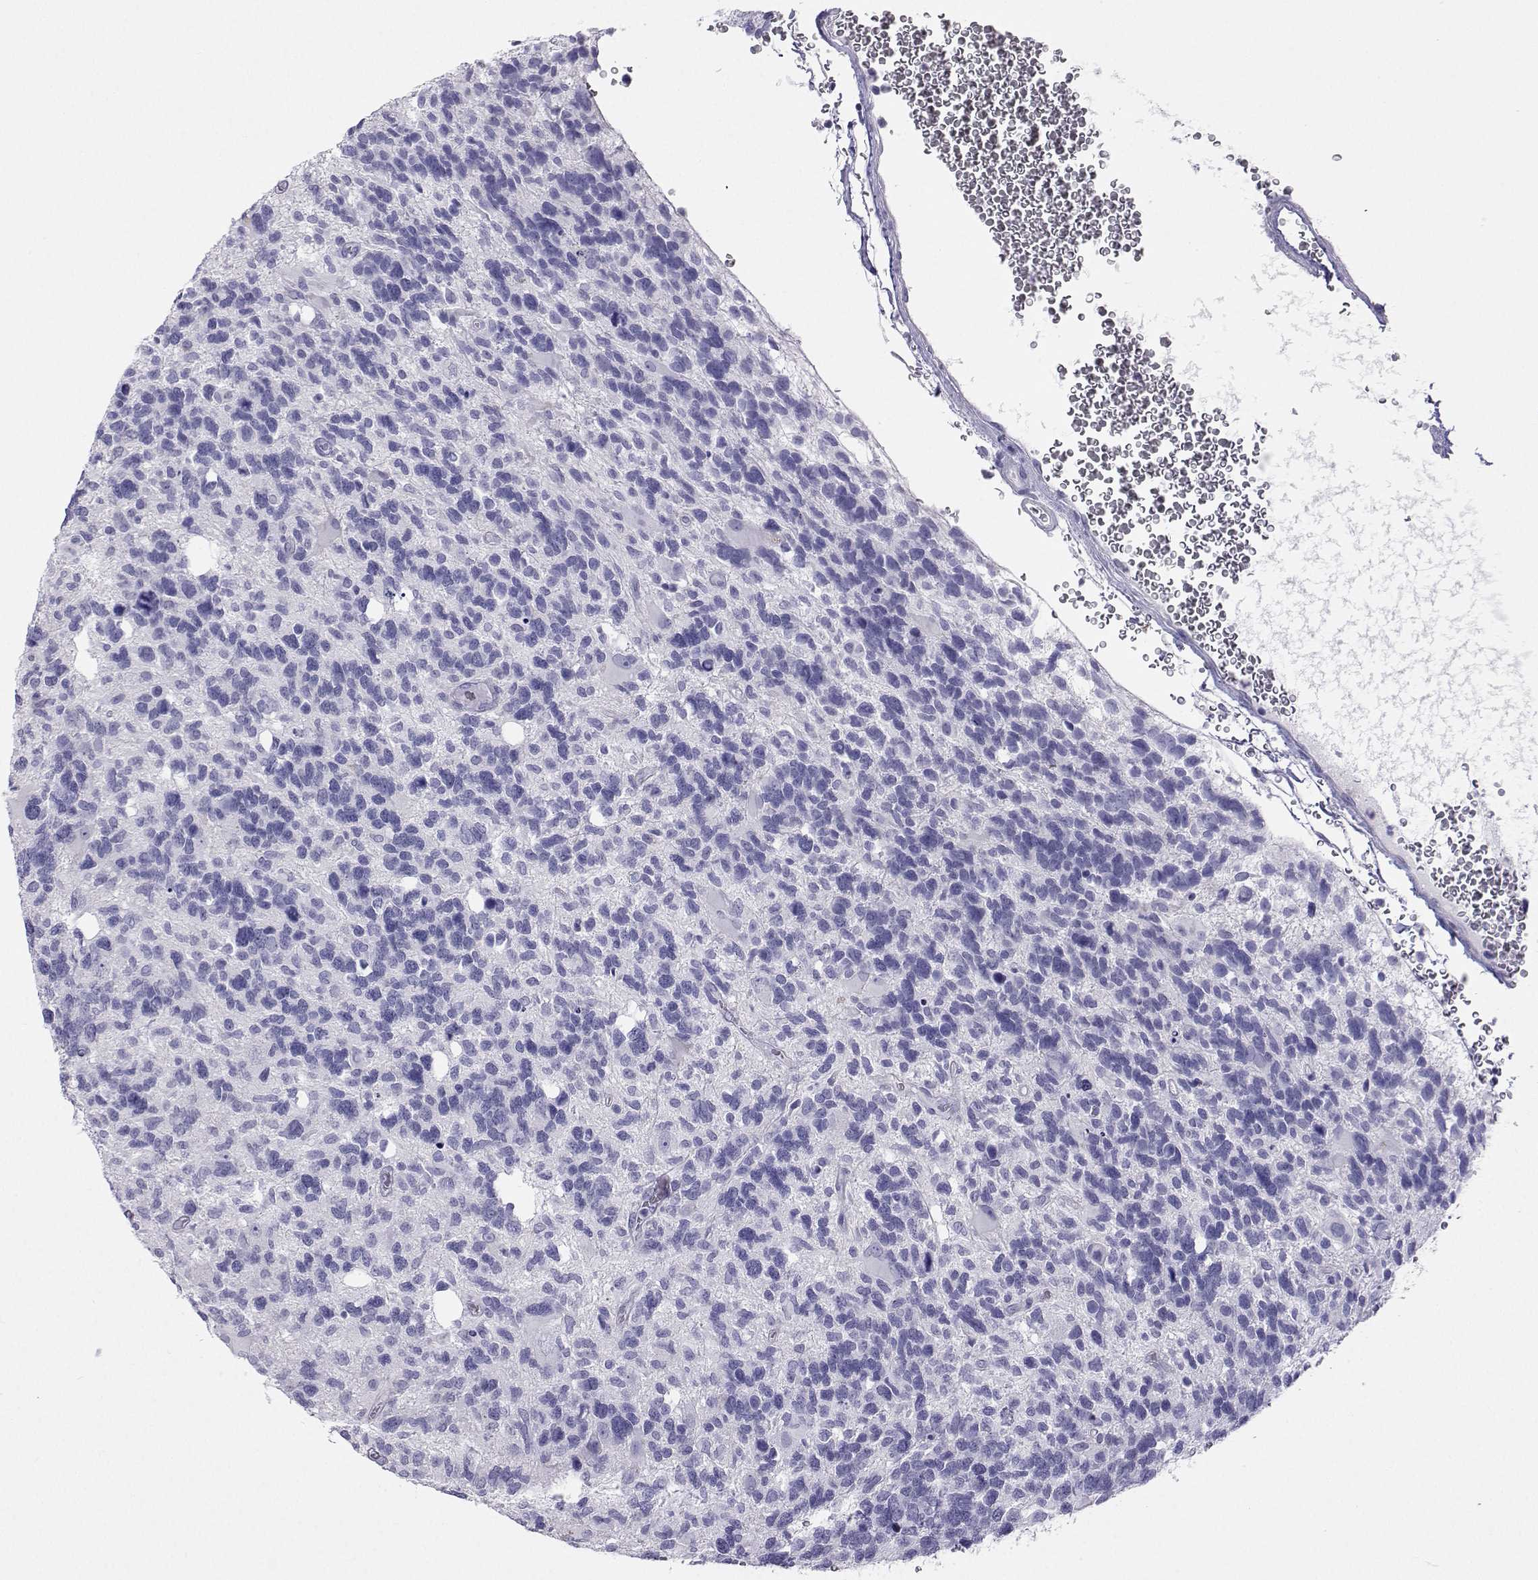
{"staining": {"intensity": "negative", "quantity": "none", "location": "none"}, "tissue": "glioma", "cell_type": "Tumor cells", "image_type": "cancer", "snomed": [{"axis": "morphology", "description": "Glioma, malignant, High grade"}, {"axis": "topography", "description": "Brain"}], "caption": "IHC histopathology image of human glioma stained for a protein (brown), which displays no expression in tumor cells.", "gene": "PLIN4", "patient": {"sex": "male", "age": 49}}